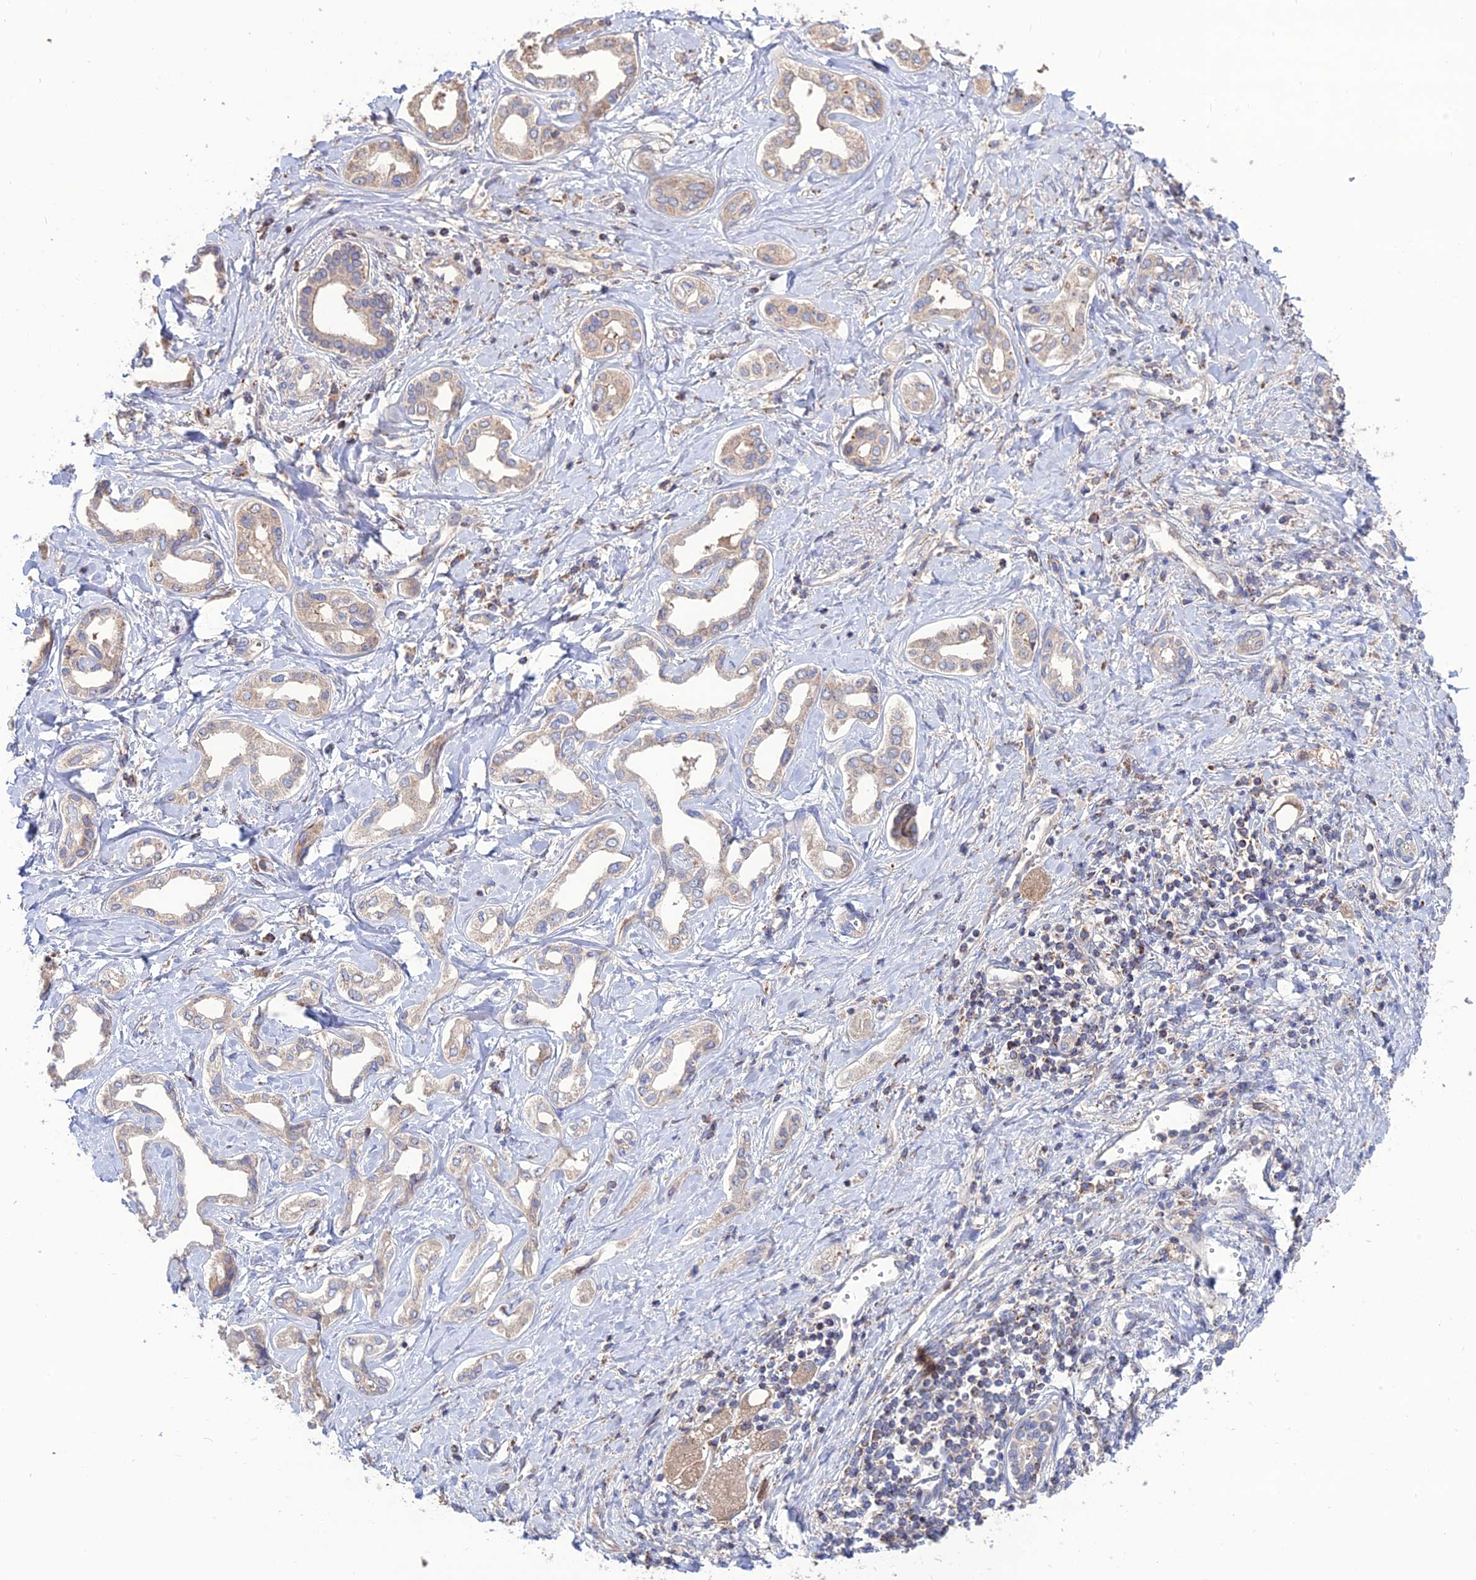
{"staining": {"intensity": "negative", "quantity": "none", "location": "none"}, "tissue": "liver cancer", "cell_type": "Tumor cells", "image_type": "cancer", "snomed": [{"axis": "morphology", "description": "Cholangiocarcinoma"}, {"axis": "topography", "description": "Liver"}], "caption": "An immunohistochemistry (IHC) histopathology image of cholangiocarcinoma (liver) is shown. There is no staining in tumor cells of cholangiocarcinoma (liver).", "gene": "RIC8B", "patient": {"sex": "female", "age": 77}}